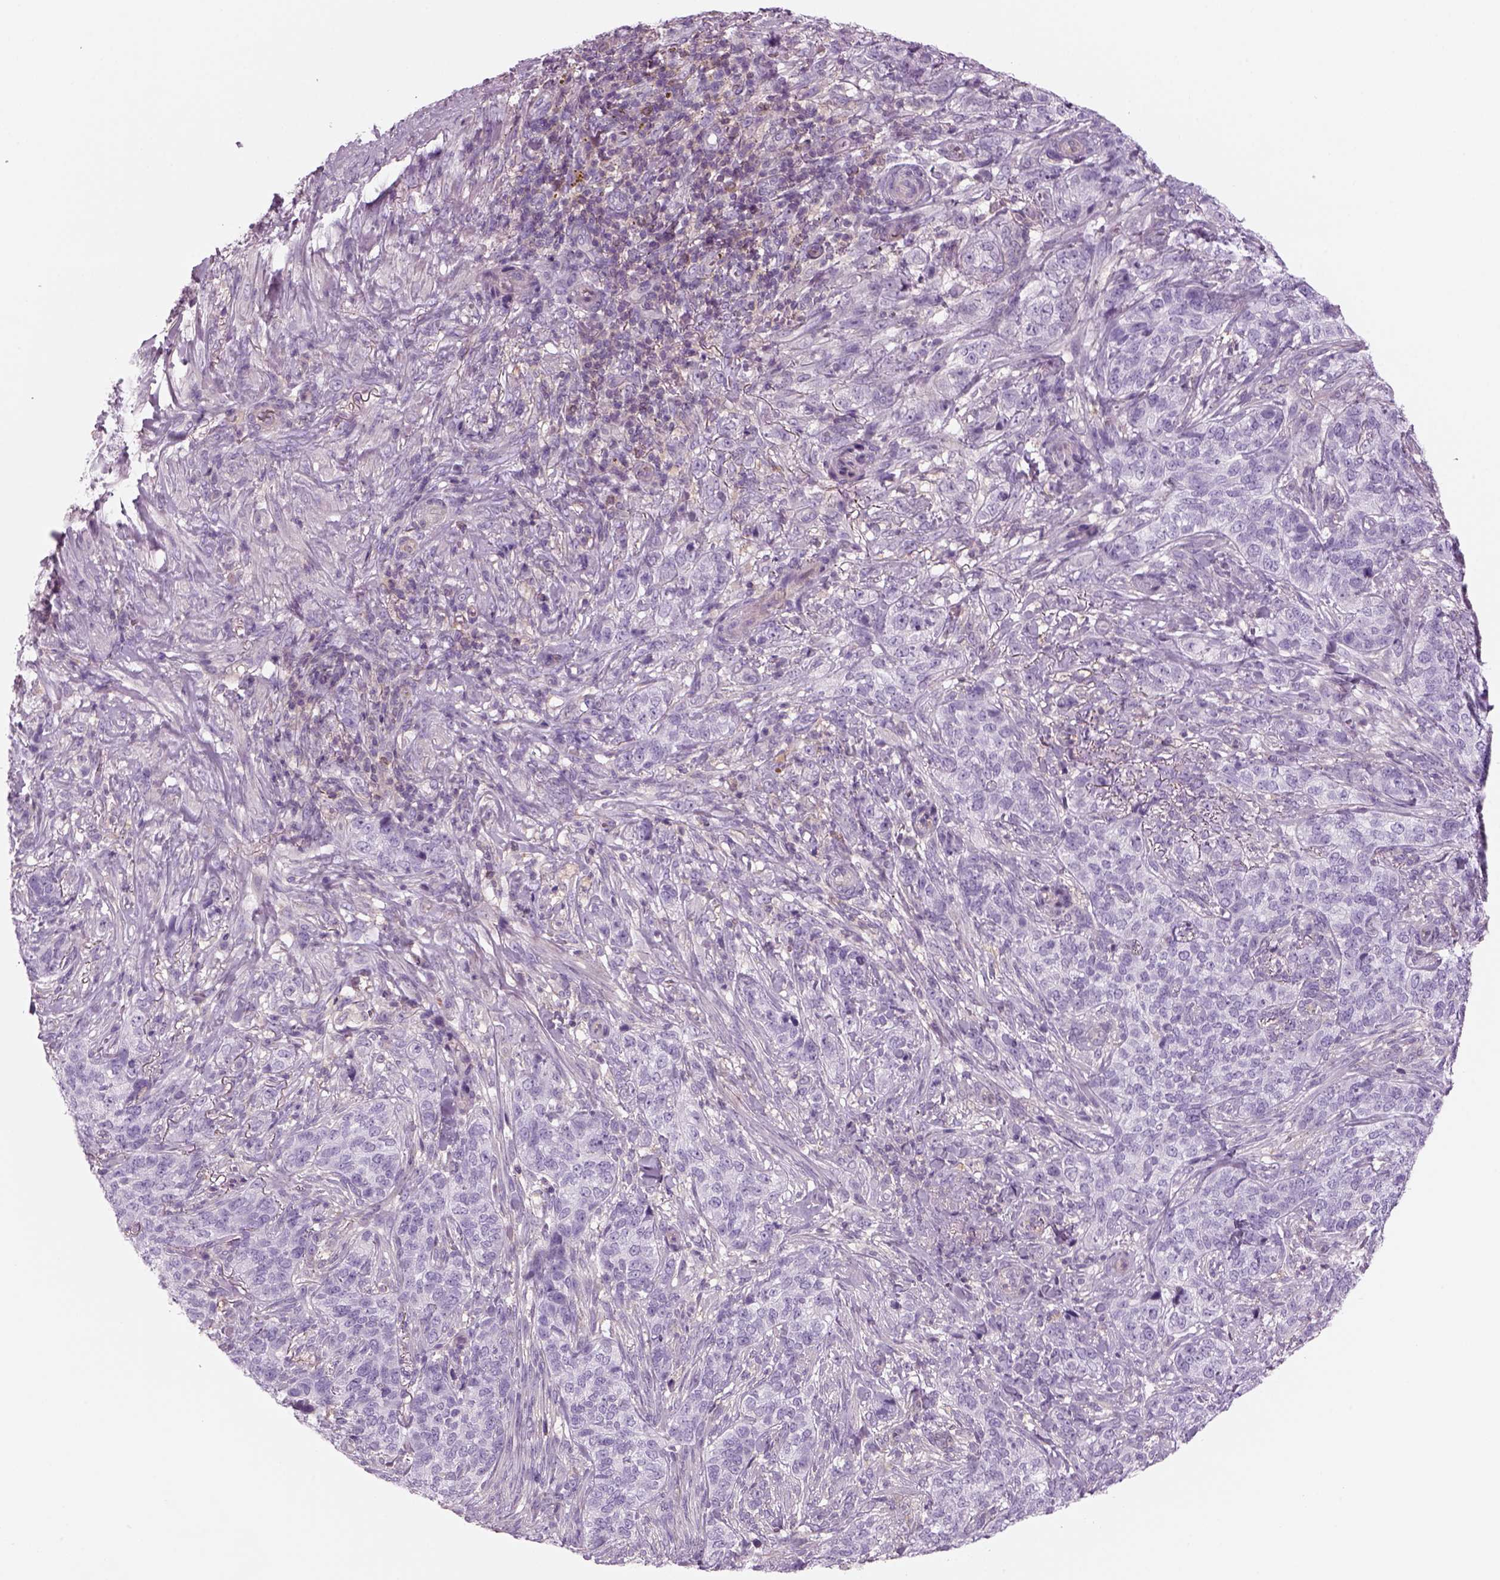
{"staining": {"intensity": "negative", "quantity": "none", "location": "none"}, "tissue": "skin cancer", "cell_type": "Tumor cells", "image_type": "cancer", "snomed": [{"axis": "morphology", "description": "Basal cell carcinoma"}, {"axis": "topography", "description": "Skin"}], "caption": "Skin basal cell carcinoma stained for a protein using immunohistochemistry (IHC) reveals no positivity tumor cells.", "gene": "SLC1A7", "patient": {"sex": "female", "age": 69}}